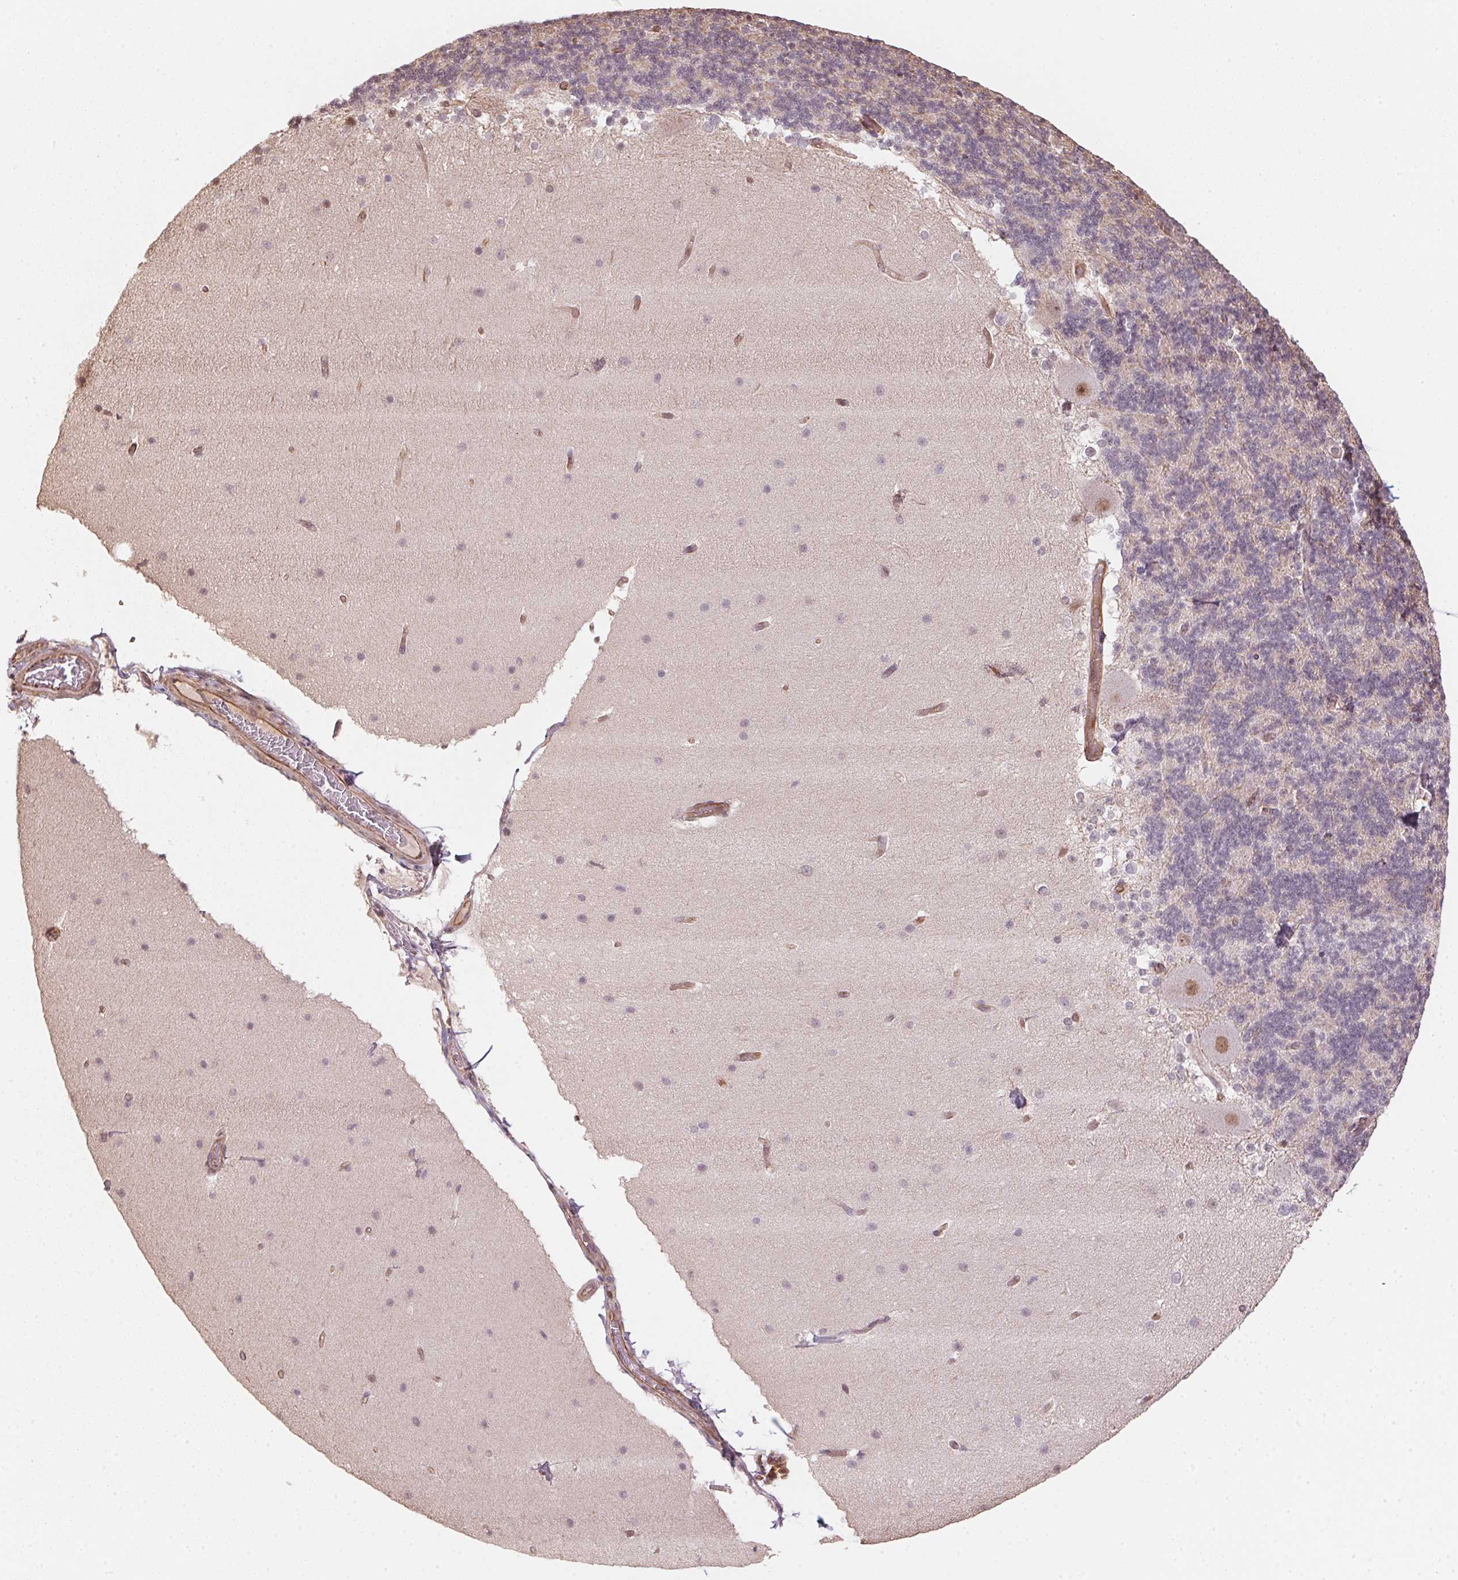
{"staining": {"intensity": "negative", "quantity": "none", "location": "none"}, "tissue": "cerebellum", "cell_type": "Cells in granular layer", "image_type": "normal", "snomed": [{"axis": "morphology", "description": "Normal tissue, NOS"}, {"axis": "topography", "description": "Cerebellum"}], "caption": "Human cerebellum stained for a protein using immunohistochemistry (IHC) shows no expression in cells in granular layer.", "gene": "FOXR2", "patient": {"sex": "female", "age": 19}}